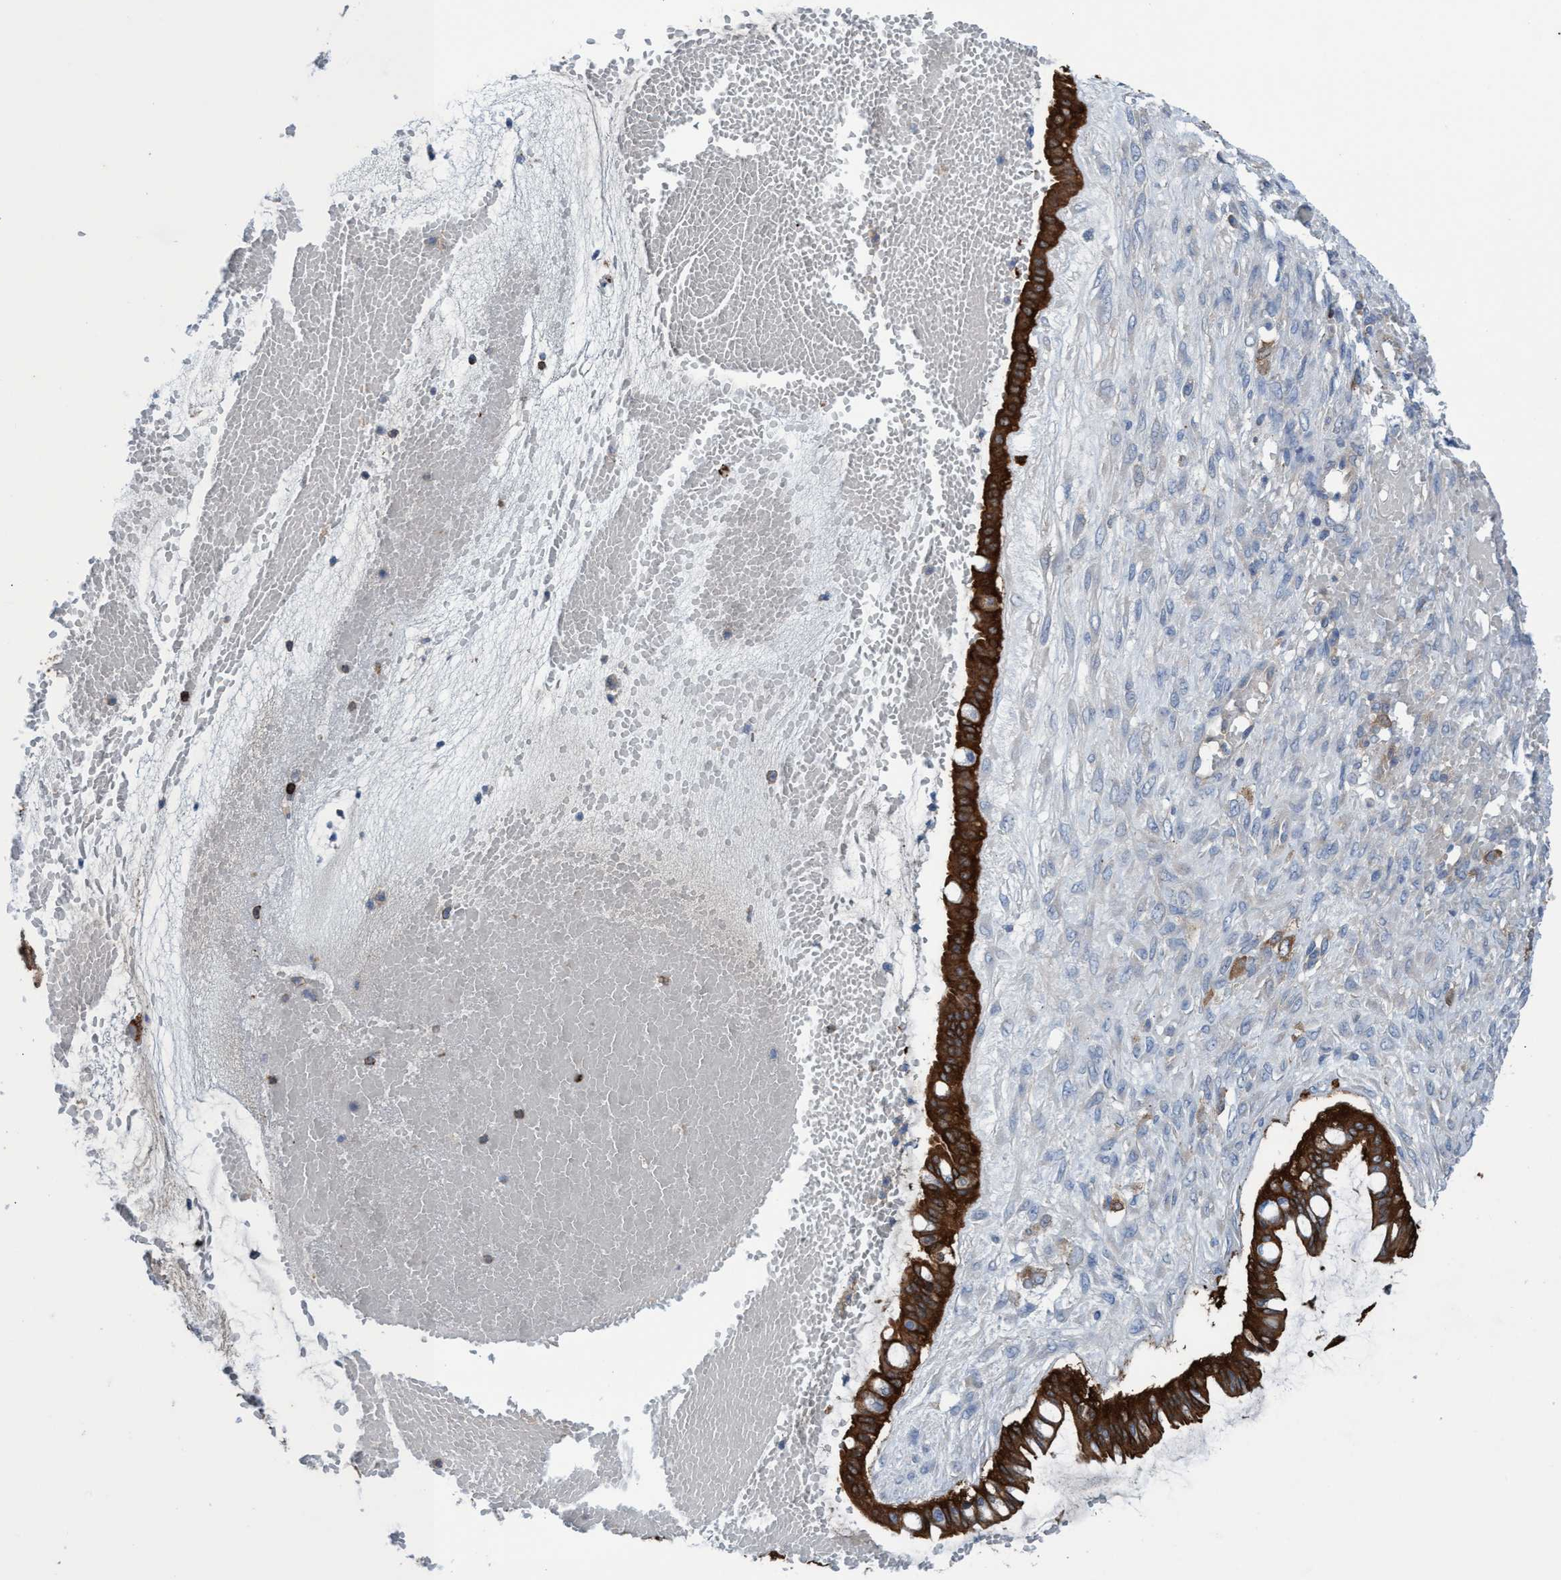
{"staining": {"intensity": "strong", "quantity": ">75%", "location": "cytoplasmic/membranous"}, "tissue": "ovarian cancer", "cell_type": "Tumor cells", "image_type": "cancer", "snomed": [{"axis": "morphology", "description": "Cystadenocarcinoma, mucinous, NOS"}, {"axis": "topography", "description": "Ovary"}], "caption": "Strong cytoplasmic/membranous expression for a protein is identified in about >75% of tumor cells of ovarian mucinous cystadenocarcinoma using immunohistochemistry.", "gene": "EZR", "patient": {"sex": "female", "age": 73}}